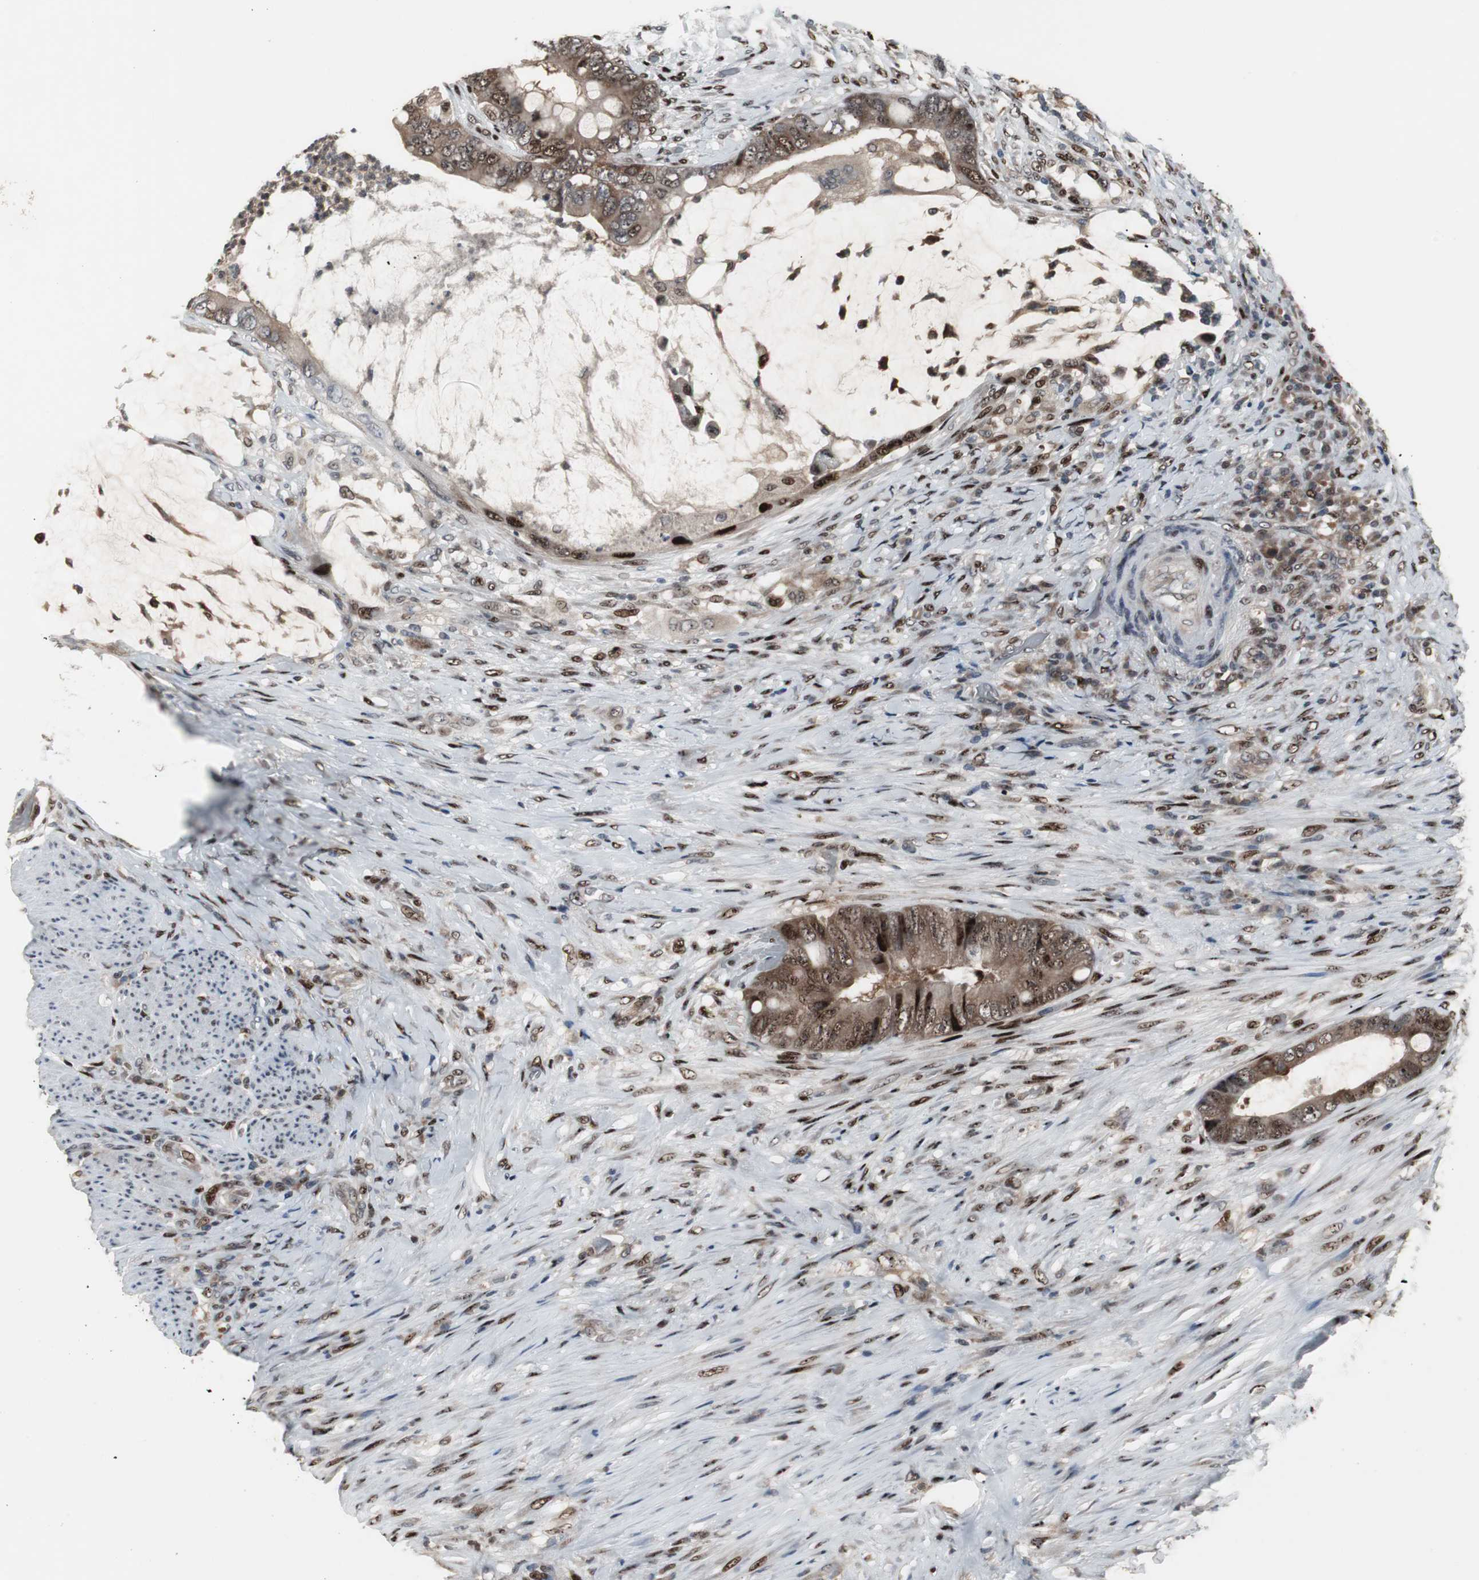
{"staining": {"intensity": "moderate", "quantity": ">75%", "location": "cytoplasmic/membranous,nuclear"}, "tissue": "colorectal cancer", "cell_type": "Tumor cells", "image_type": "cancer", "snomed": [{"axis": "morphology", "description": "Adenocarcinoma, NOS"}, {"axis": "topography", "description": "Rectum"}], "caption": "This image exhibits colorectal adenocarcinoma stained with immunohistochemistry to label a protein in brown. The cytoplasmic/membranous and nuclear of tumor cells show moderate positivity for the protein. Nuclei are counter-stained blue.", "gene": "GRK2", "patient": {"sex": "female", "age": 77}}